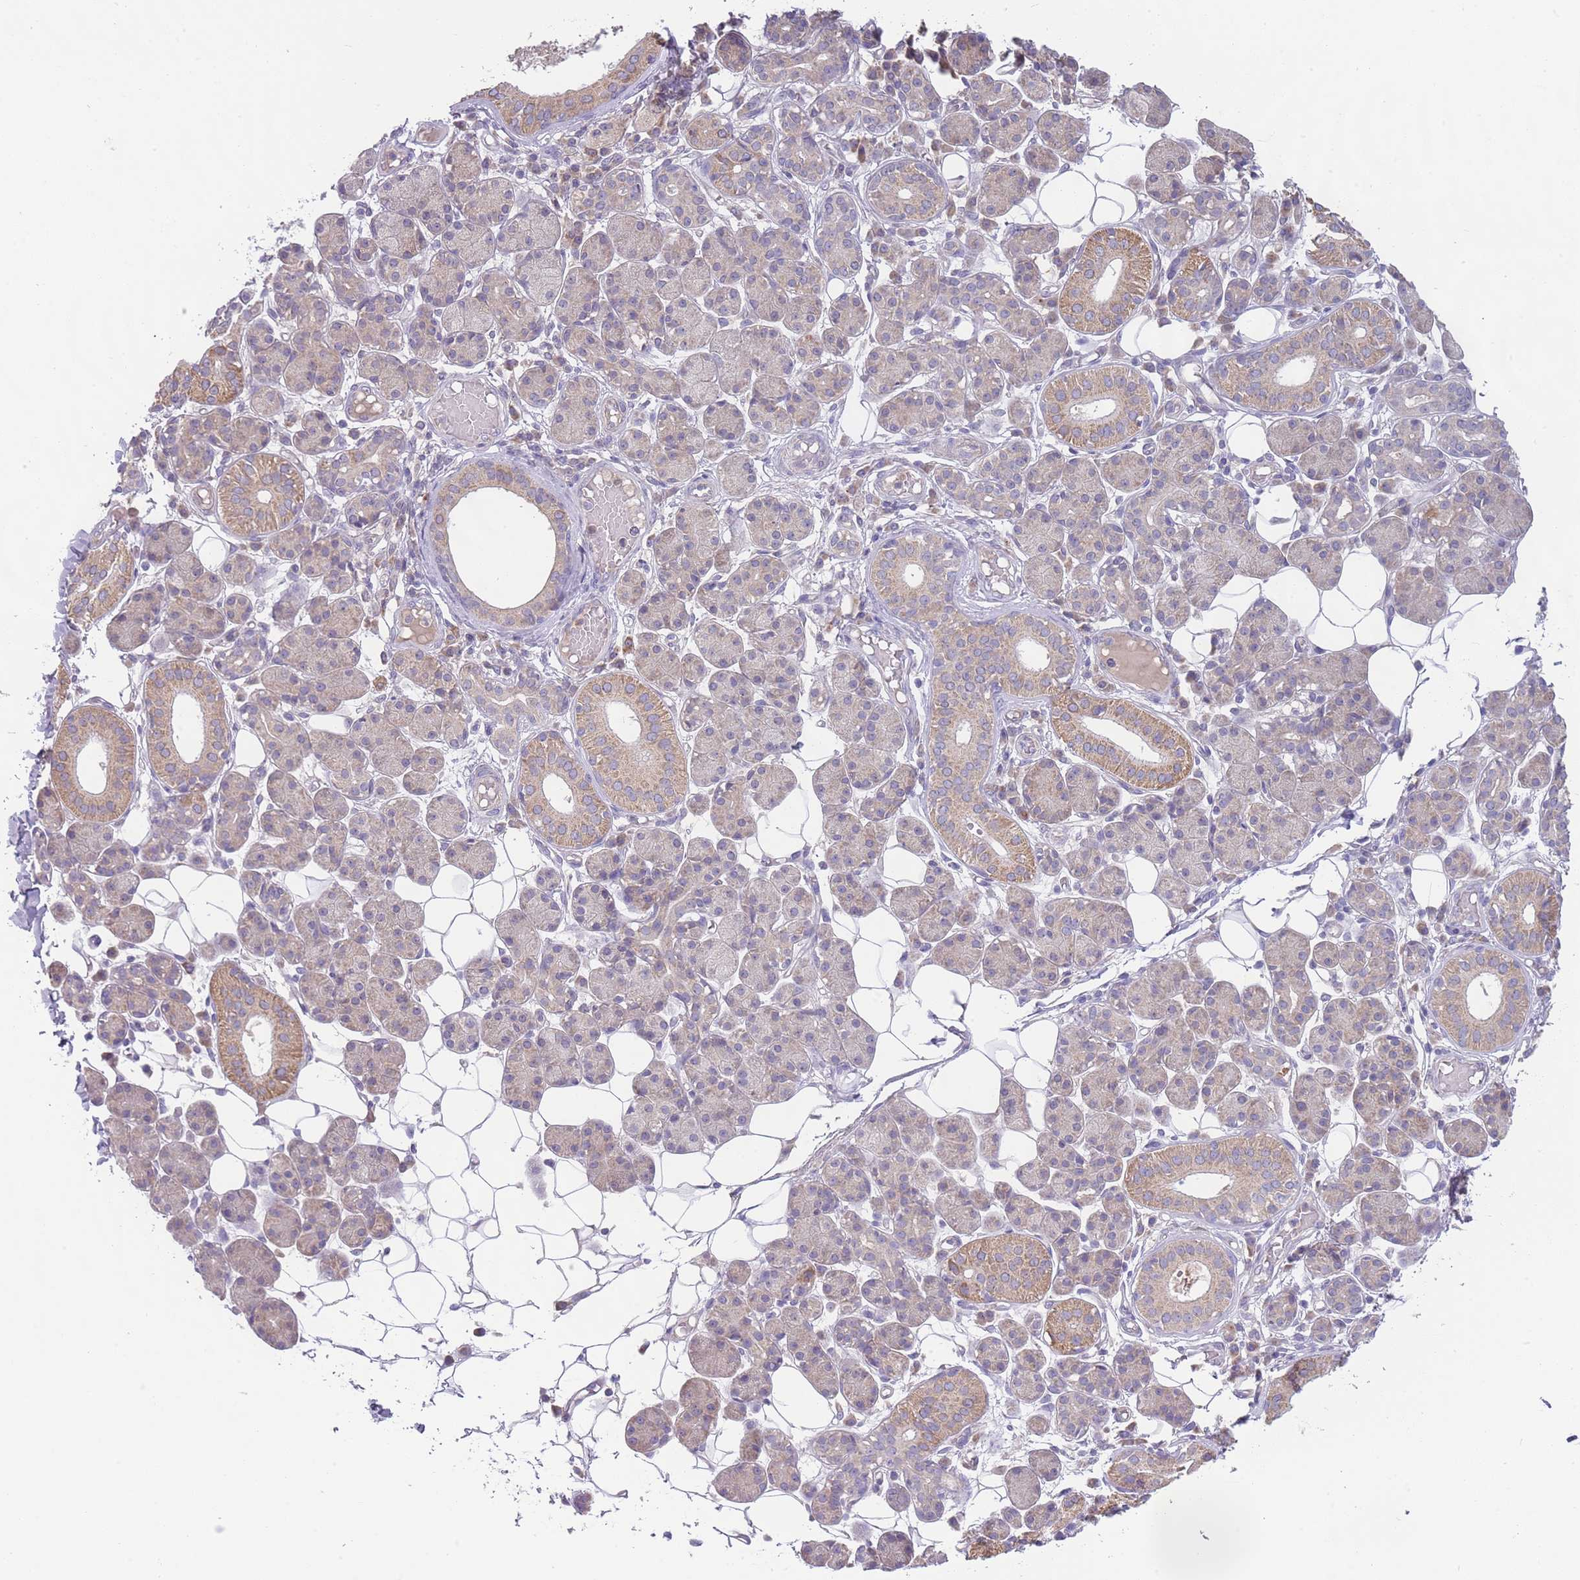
{"staining": {"intensity": "moderate", "quantity": "<25%", "location": "cytoplasmic/membranous"}, "tissue": "salivary gland", "cell_type": "Glandular cells", "image_type": "normal", "snomed": [{"axis": "morphology", "description": "Normal tissue, NOS"}, {"axis": "topography", "description": "Salivary gland"}], "caption": "Glandular cells exhibit moderate cytoplasmic/membranous expression in about <25% of cells in benign salivary gland. (brown staining indicates protein expression, while blue staining denotes nuclei).", "gene": "SKOR2", "patient": {"sex": "female", "age": 33}}